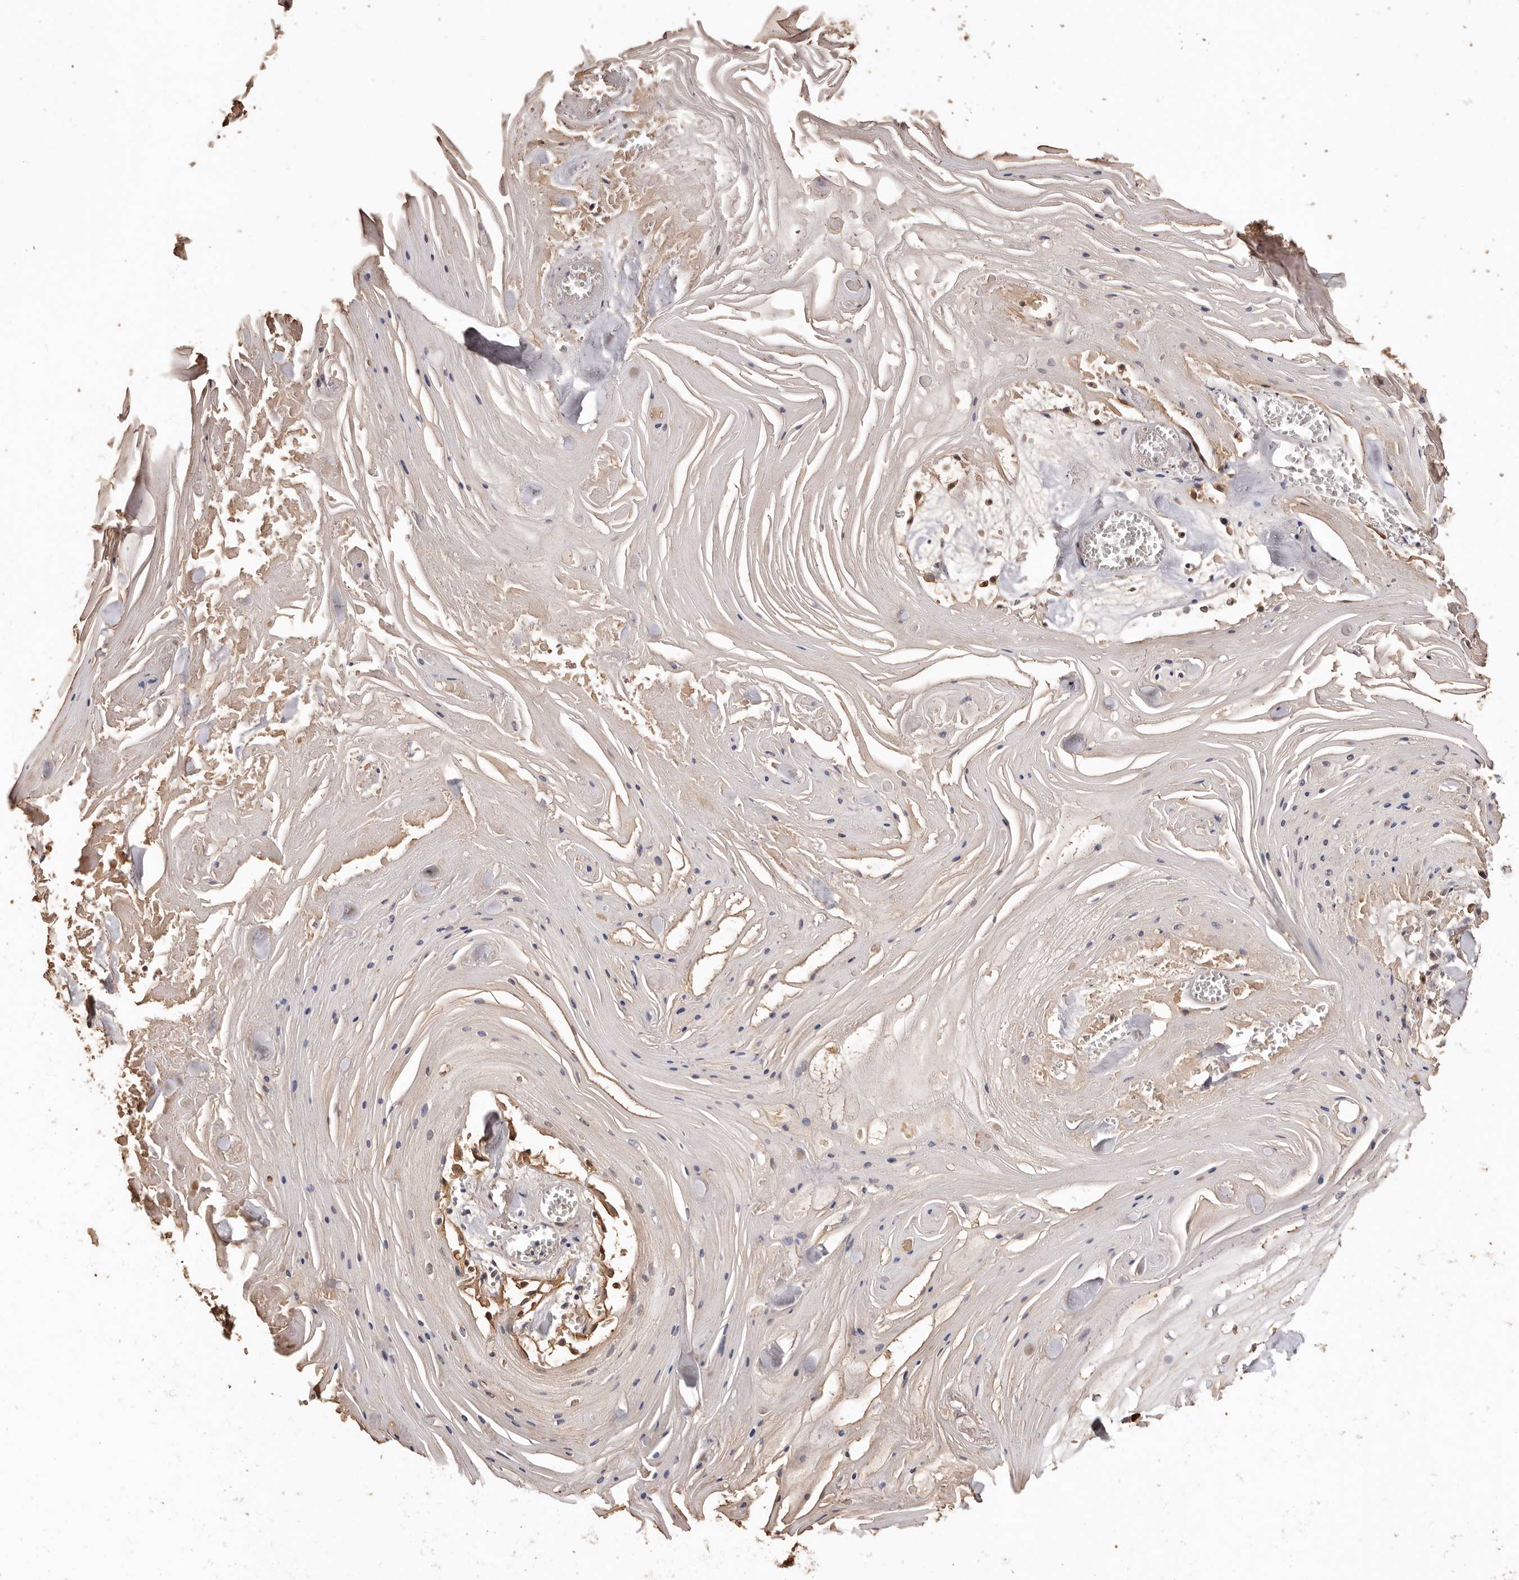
{"staining": {"intensity": "weak", "quantity": "<25%", "location": "cytoplasmic/membranous"}, "tissue": "skin cancer", "cell_type": "Tumor cells", "image_type": "cancer", "snomed": [{"axis": "morphology", "description": "Squamous cell carcinoma, NOS"}, {"axis": "topography", "description": "Skin"}], "caption": "High power microscopy photomicrograph of an immunohistochemistry image of skin cancer, revealing no significant expression in tumor cells. (DAB (3,3'-diaminobenzidine) IHC visualized using brightfield microscopy, high magnification).", "gene": "ZNF557", "patient": {"sex": "male", "age": 74}}